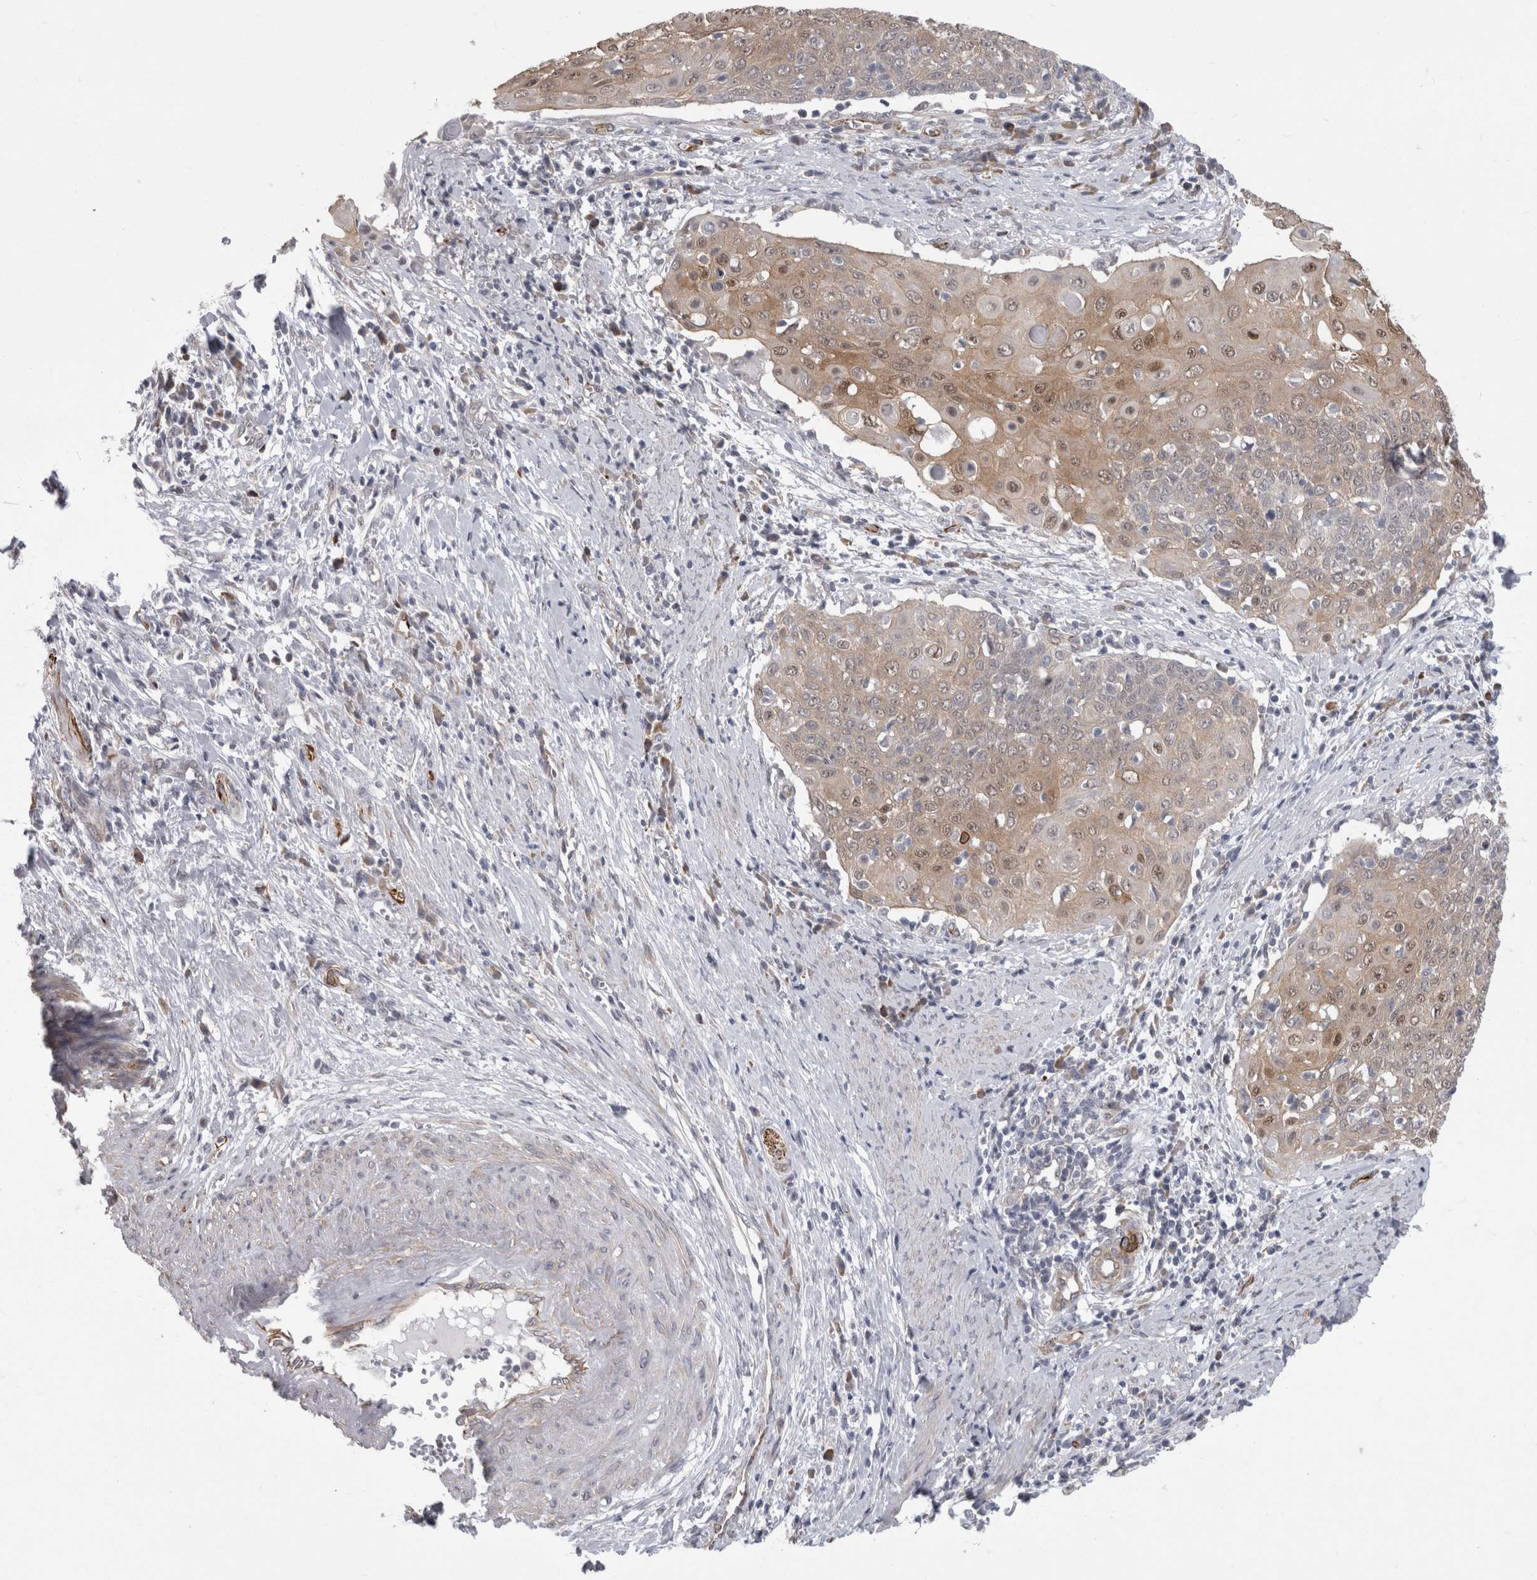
{"staining": {"intensity": "weak", "quantity": ">75%", "location": "cytoplasmic/membranous"}, "tissue": "cervical cancer", "cell_type": "Tumor cells", "image_type": "cancer", "snomed": [{"axis": "morphology", "description": "Squamous cell carcinoma, NOS"}, {"axis": "topography", "description": "Cervix"}], "caption": "Cervical cancer stained with a protein marker displays weak staining in tumor cells.", "gene": "FAM83H", "patient": {"sex": "female", "age": 39}}